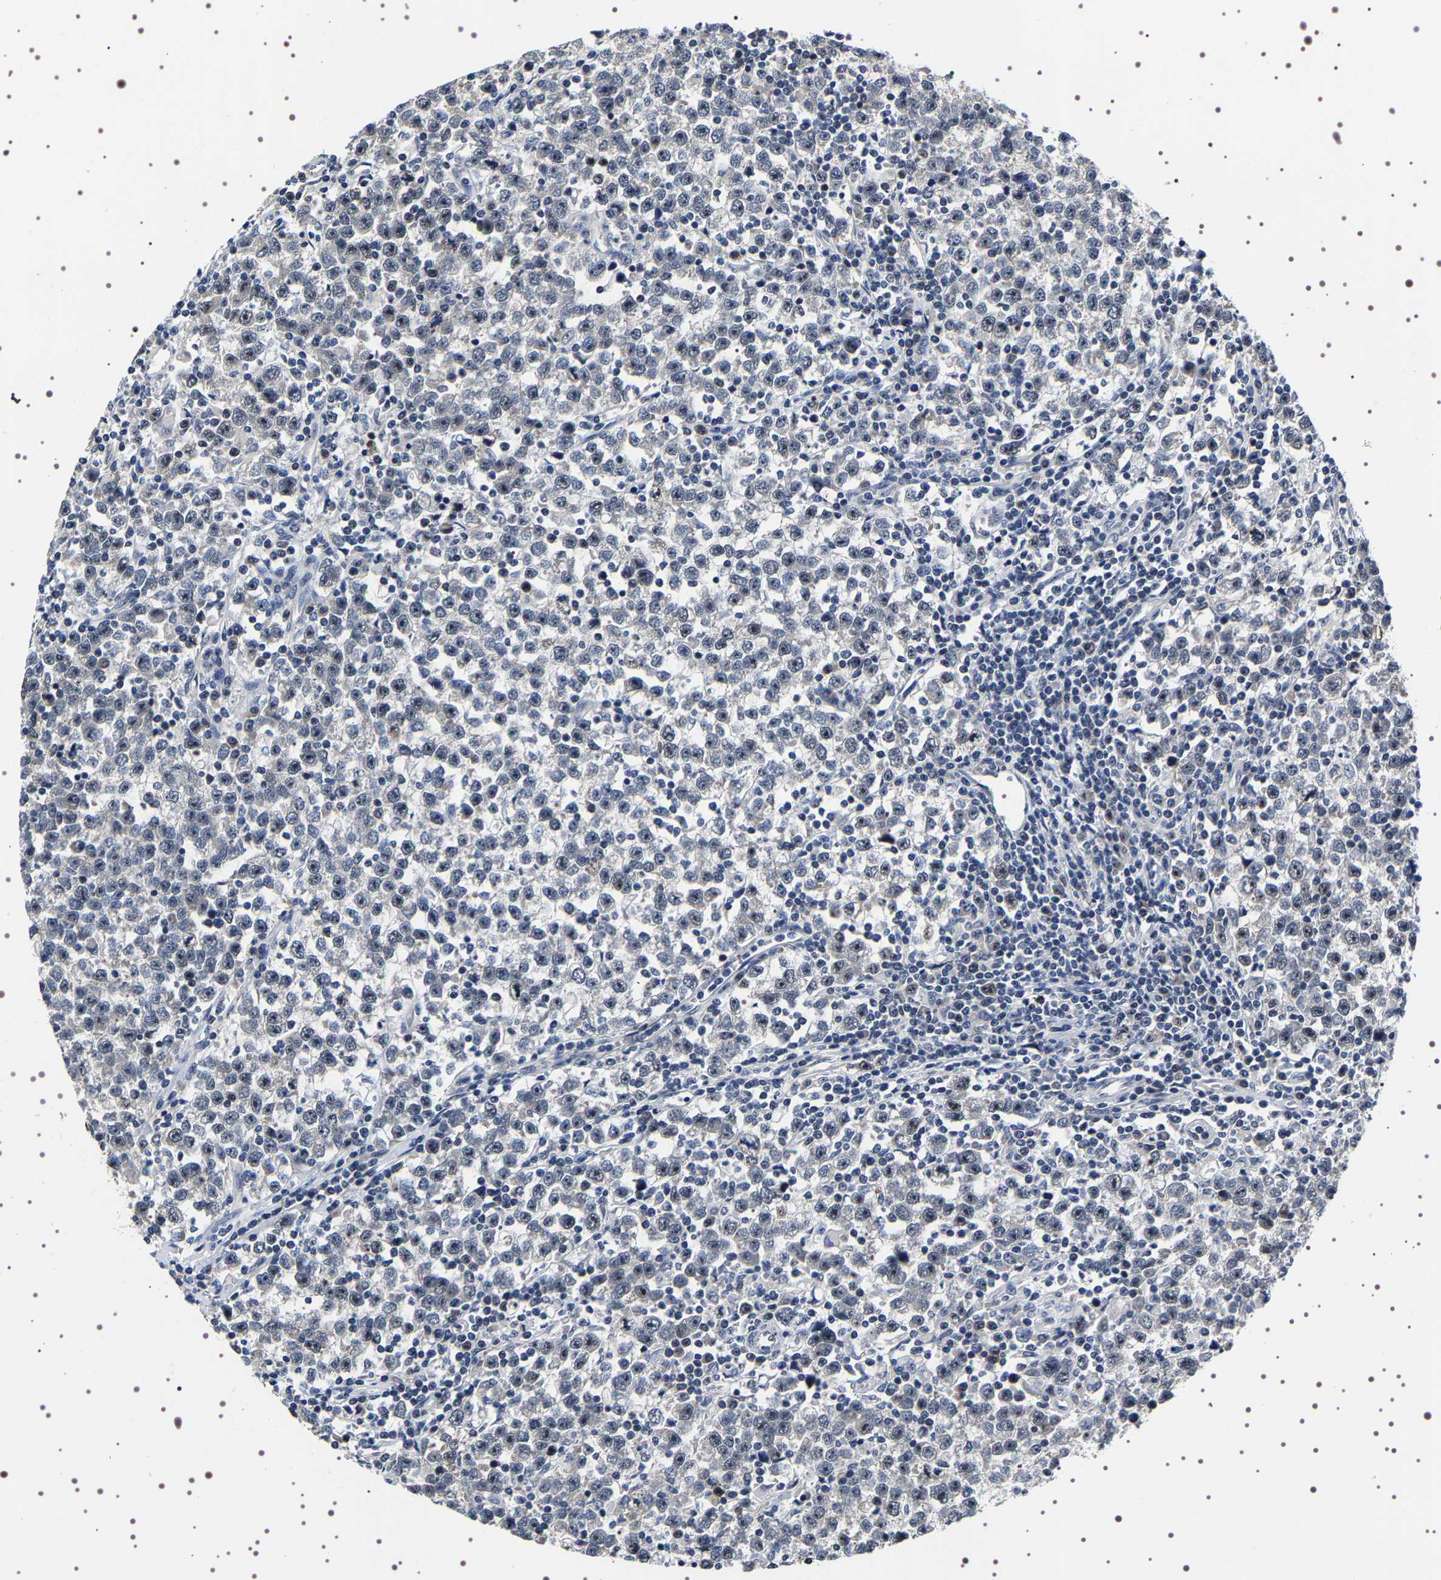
{"staining": {"intensity": "negative", "quantity": "none", "location": "none"}, "tissue": "testis cancer", "cell_type": "Tumor cells", "image_type": "cancer", "snomed": [{"axis": "morphology", "description": "Seminoma, NOS"}, {"axis": "topography", "description": "Testis"}], "caption": "IHC of human testis cancer (seminoma) shows no expression in tumor cells. The staining was performed using DAB to visualize the protein expression in brown, while the nuclei were stained in blue with hematoxylin (Magnification: 20x).", "gene": "GNL3", "patient": {"sex": "male", "age": 43}}